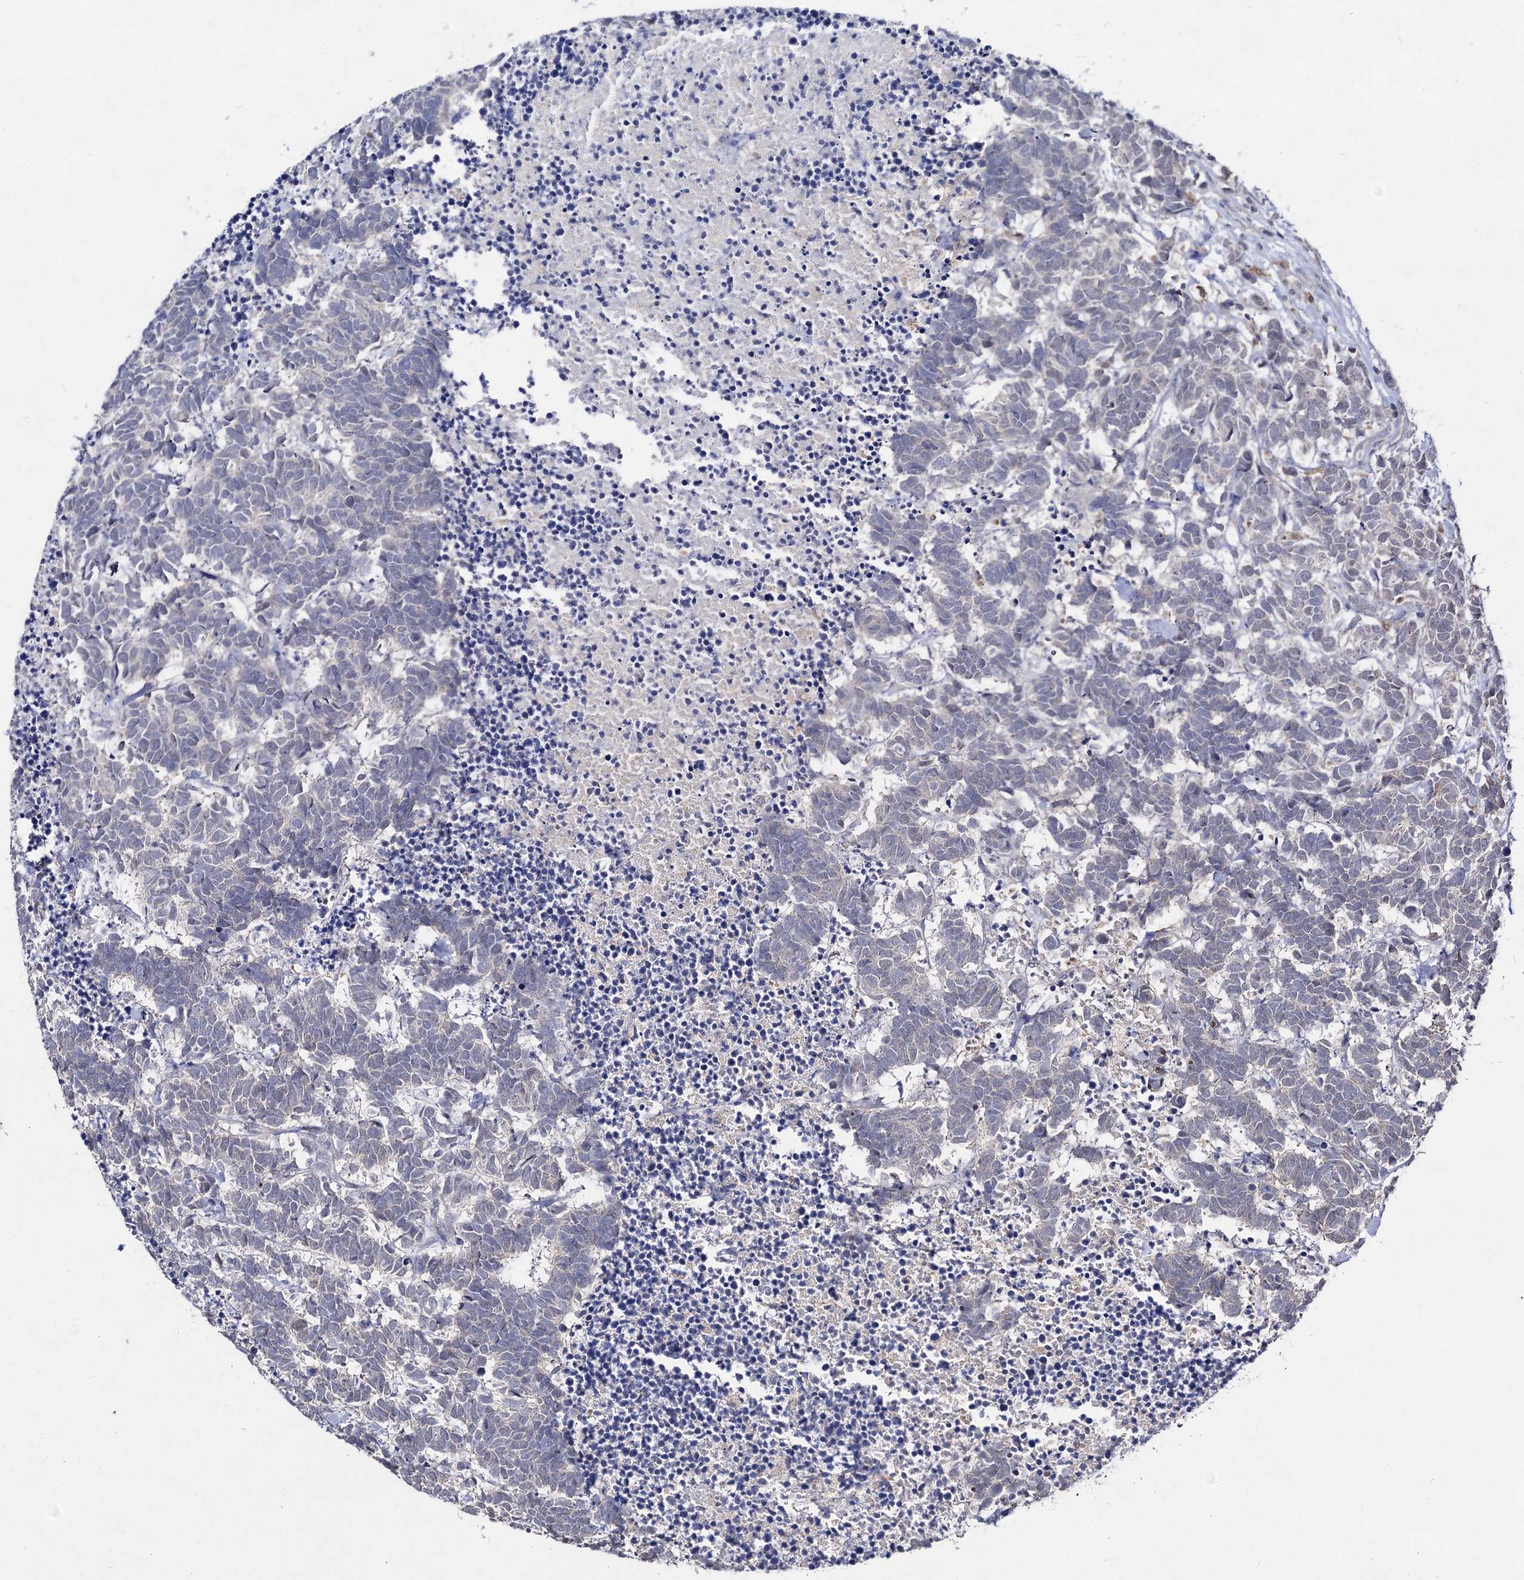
{"staining": {"intensity": "negative", "quantity": "none", "location": "none"}, "tissue": "carcinoid", "cell_type": "Tumor cells", "image_type": "cancer", "snomed": [{"axis": "morphology", "description": "Carcinoma, NOS"}, {"axis": "morphology", "description": "Carcinoid, malignant, NOS"}, {"axis": "topography", "description": "Urinary bladder"}], "caption": "The image reveals no significant expression in tumor cells of carcinoid.", "gene": "ACTR6", "patient": {"sex": "male", "age": 57}}